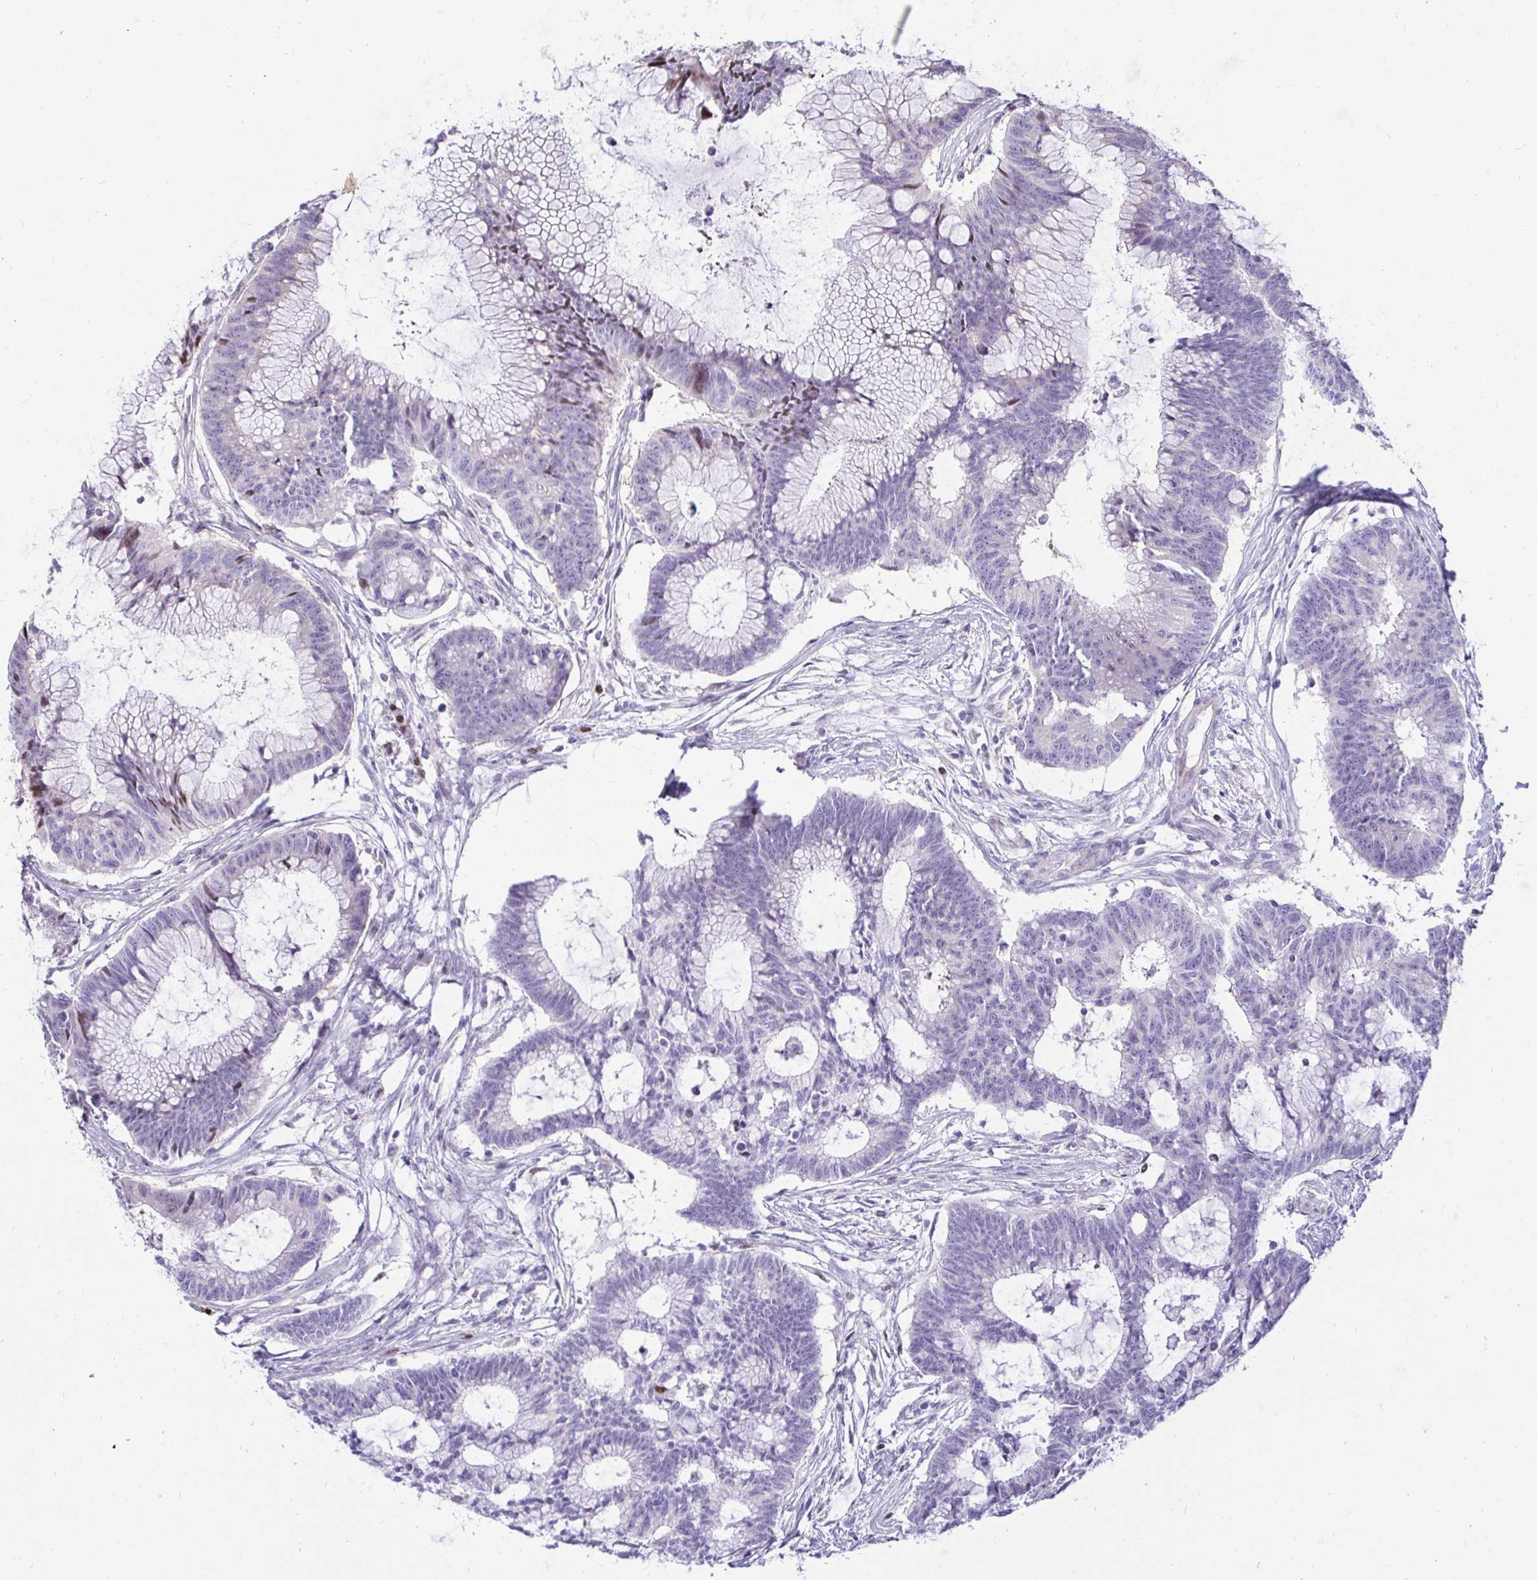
{"staining": {"intensity": "weak", "quantity": "<25%", "location": "cytoplasmic/membranous"}, "tissue": "colorectal cancer", "cell_type": "Tumor cells", "image_type": "cancer", "snomed": [{"axis": "morphology", "description": "Adenocarcinoma, NOS"}, {"axis": "topography", "description": "Colon"}], "caption": "A high-resolution image shows immunohistochemistry staining of colorectal adenocarcinoma, which displays no significant expression in tumor cells.", "gene": "CAPSL", "patient": {"sex": "female", "age": 78}}